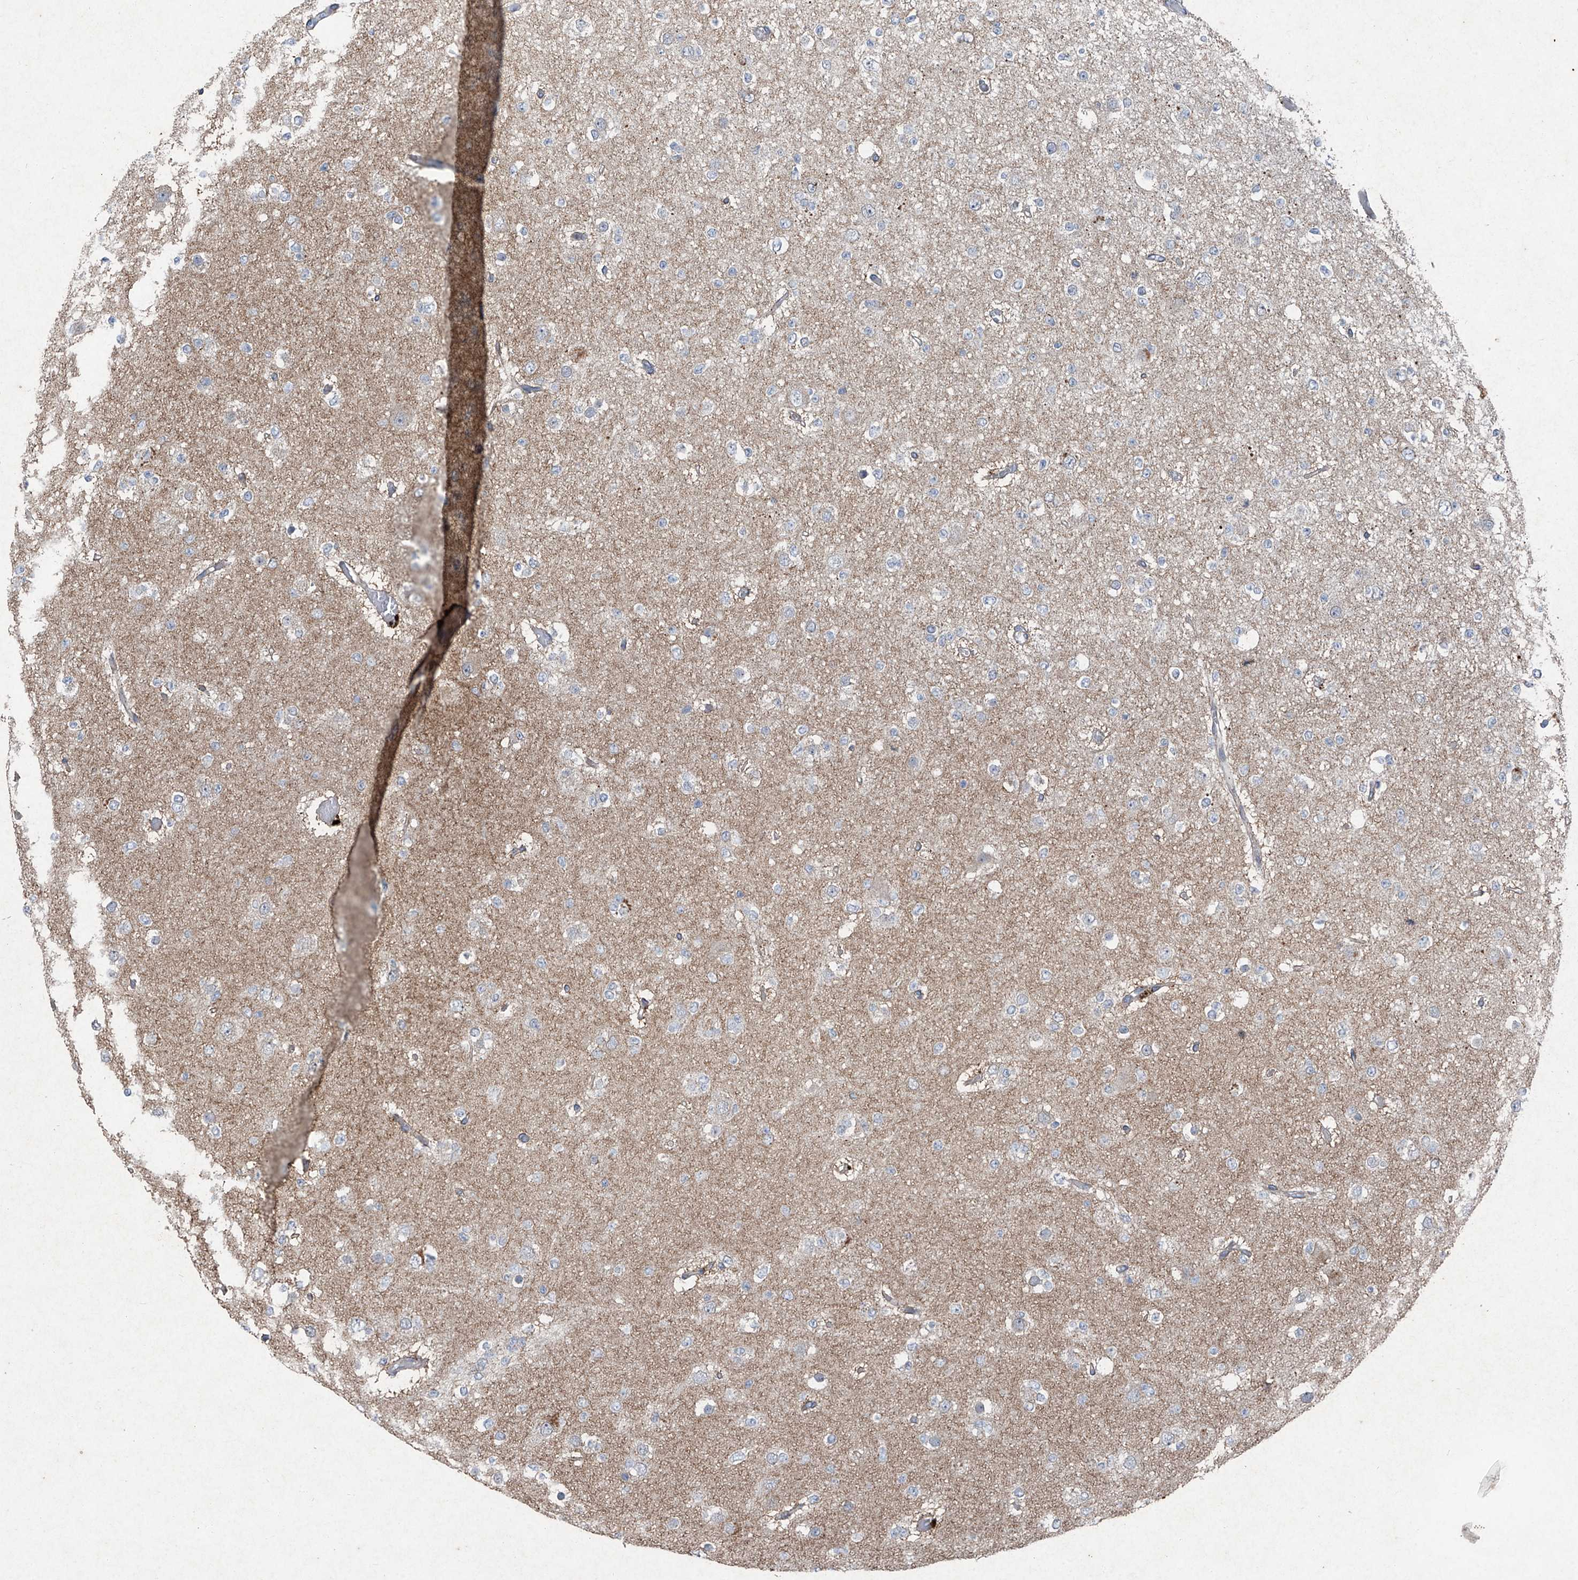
{"staining": {"intensity": "negative", "quantity": "none", "location": "none"}, "tissue": "glioma", "cell_type": "Tumor cells", "image_type": "cancer", "snomed": [{"axis": "morphology", "description": "Glioma, malignant, Low grade"}, {"axis": "topography", "description": "Brain"}], "caption": "Immunohistochemistry of glioma displays no staining in tumor cells. Brightfield microscopy of immunohistochemistry (IHC) stained with DAB (3,3'-diaminobenzidine) (brown) and hematoxylin (blue), captured at high magnification.", "gene": "FOXRED2", "patient": {"sex": "female", "age": 22}}